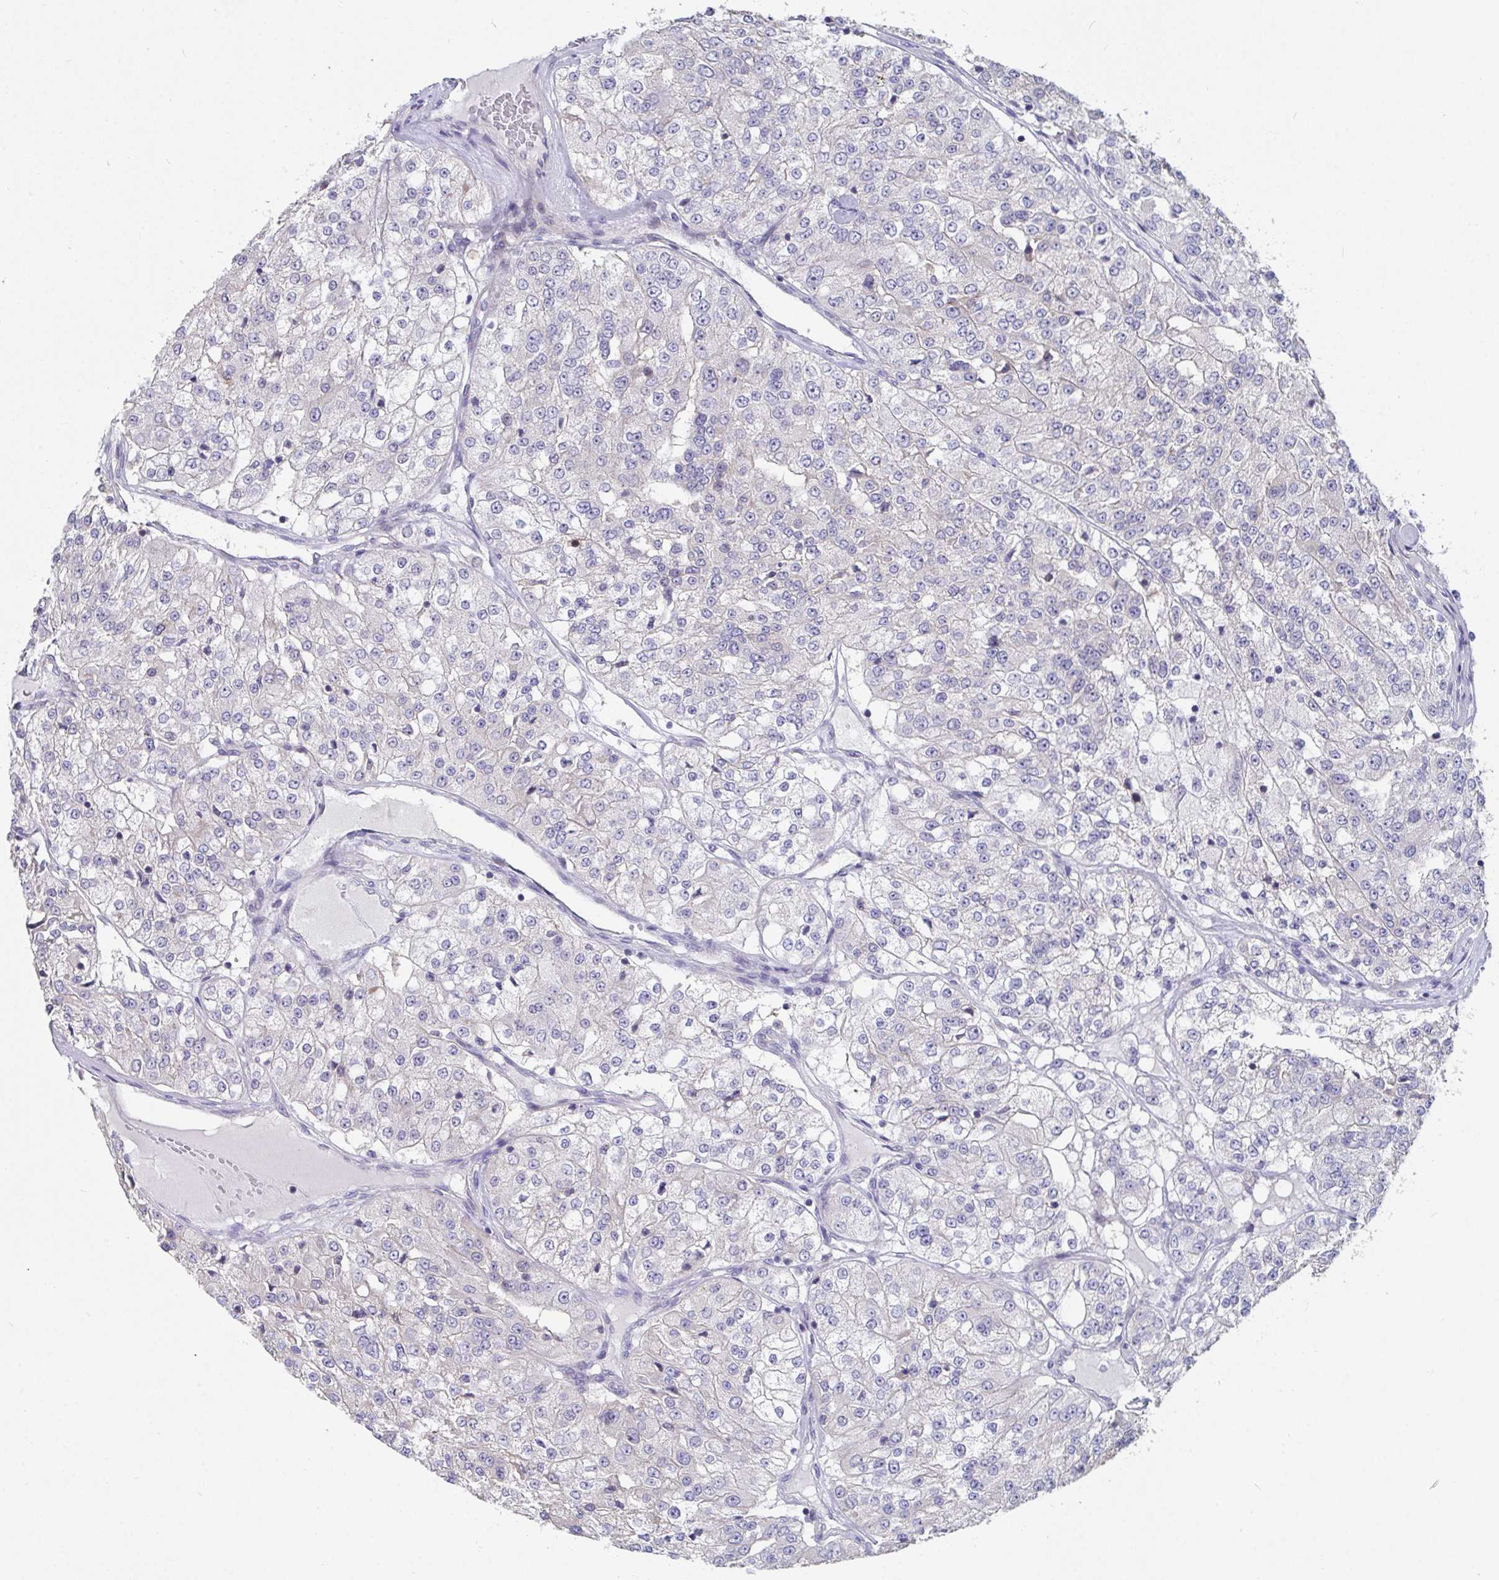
{"staining": {"intensity": "negative", "quantity": "none", "location": "none"}, "tissue": "renal cancer", "cell_type": "Tumor cells", "image_type": "cancer", "snomed": [{"axis": "morphology", "description": "Adenocarcinoma, NOS"}, {"axis": "topography", "description": "Kidney"}], "caption": "High power microscopy micrograph of an IHC histopathology image of adenocarcinoma (renal), revealing no significant positivity in tumor cells.", "gene": "FAM156B", "patient": {"sex": "female", "age": 63}}